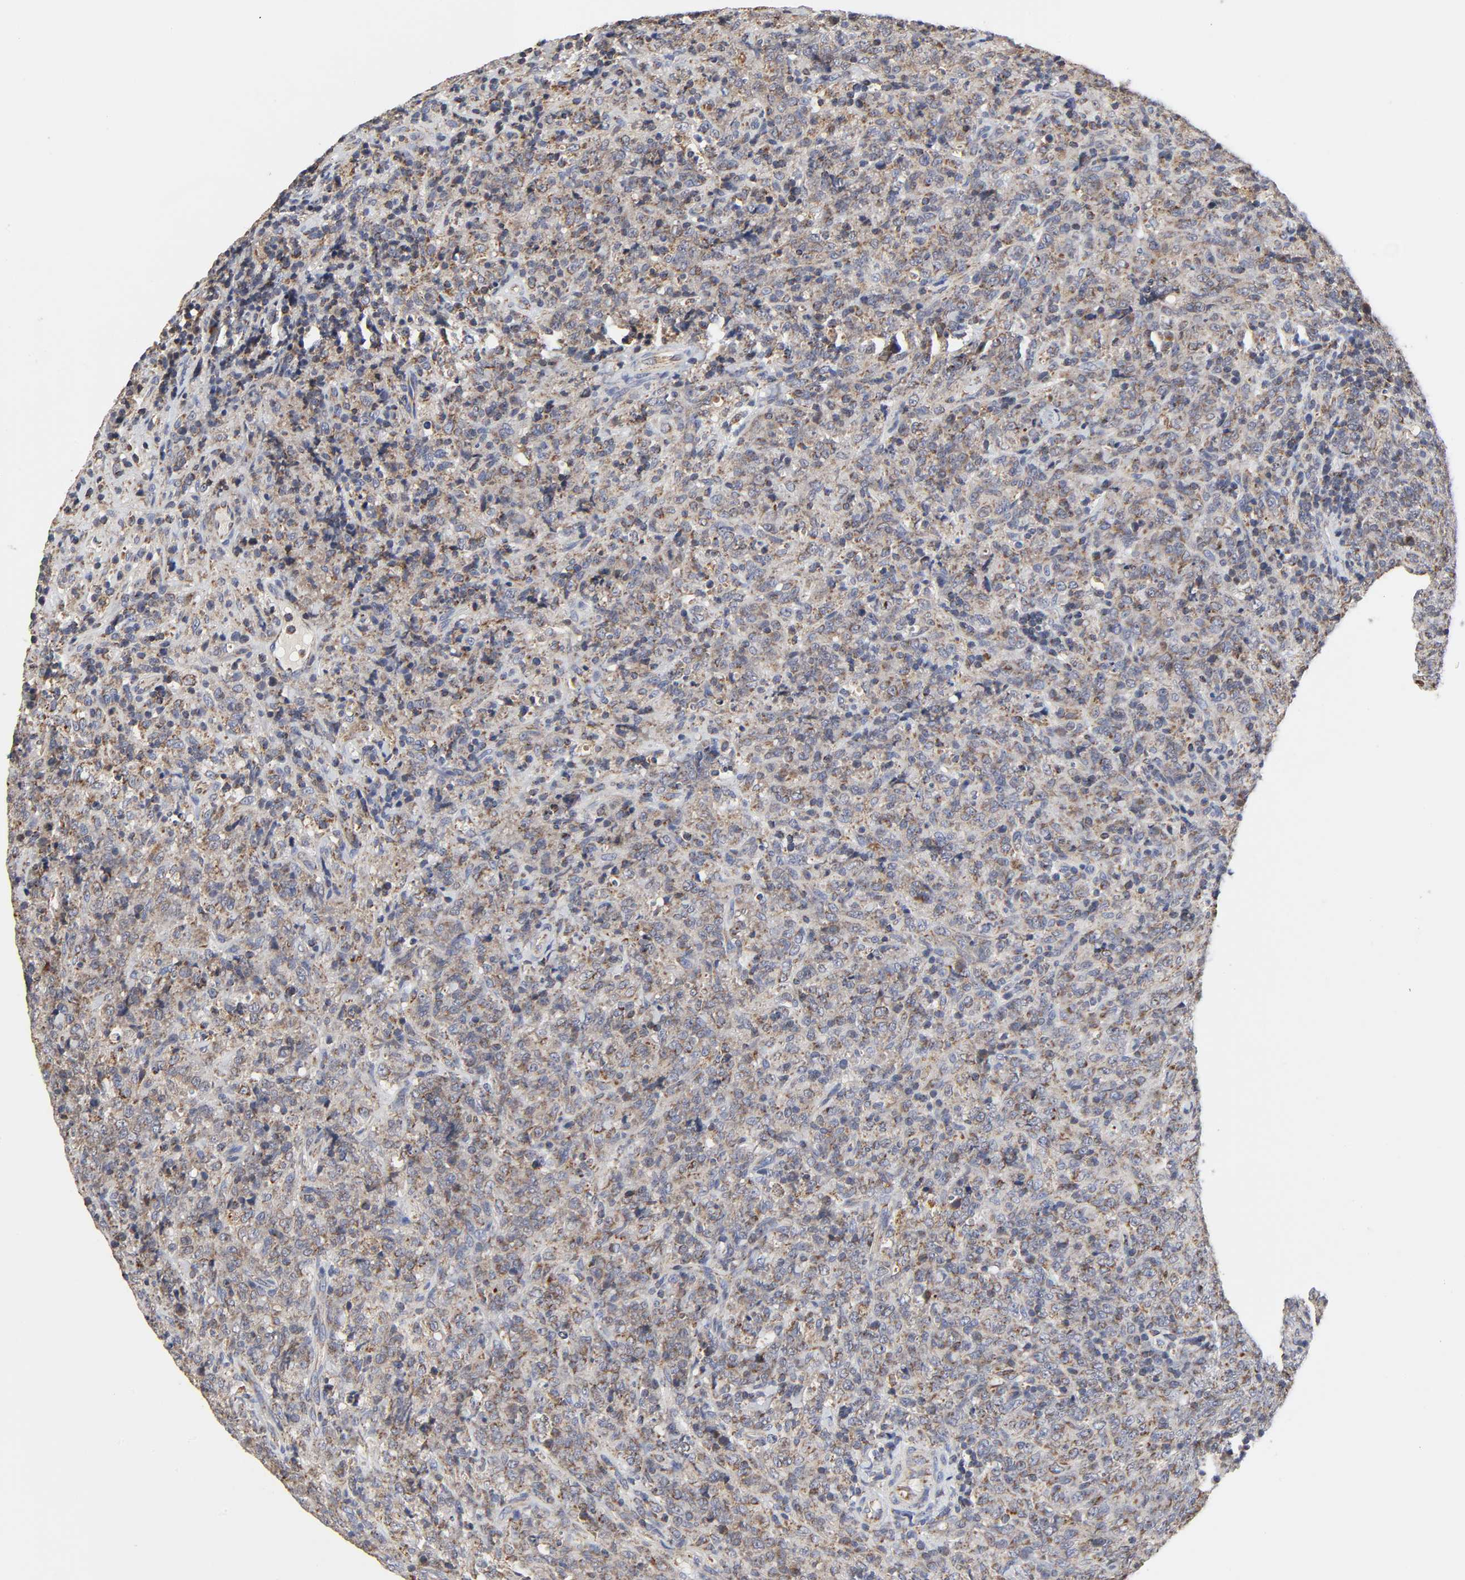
{"staining": {"intensity": "weak", "quantity": "25%-75%", "location": "cytoplasmic/membranous"}, "tissue": "lymphoma", "cell_type": "Tumor cells", "image_type": "cancer", "snomed": [{"axis": "morphology", "description": "Malignant lymphoma, non-Hodgkin's type, High grade"}, {"axis": "topography", "description": "Tonsil"}], "caption": "Protein expression analysis of human malignant lymphoma, non-Hodgkin's type (high-grade) reveals weak cytoplasmic/membranous expression in approximately 25%-75% of tumor cells.", "gene": "COX6B1", "patient": {"sex": "female", "age": 36}}